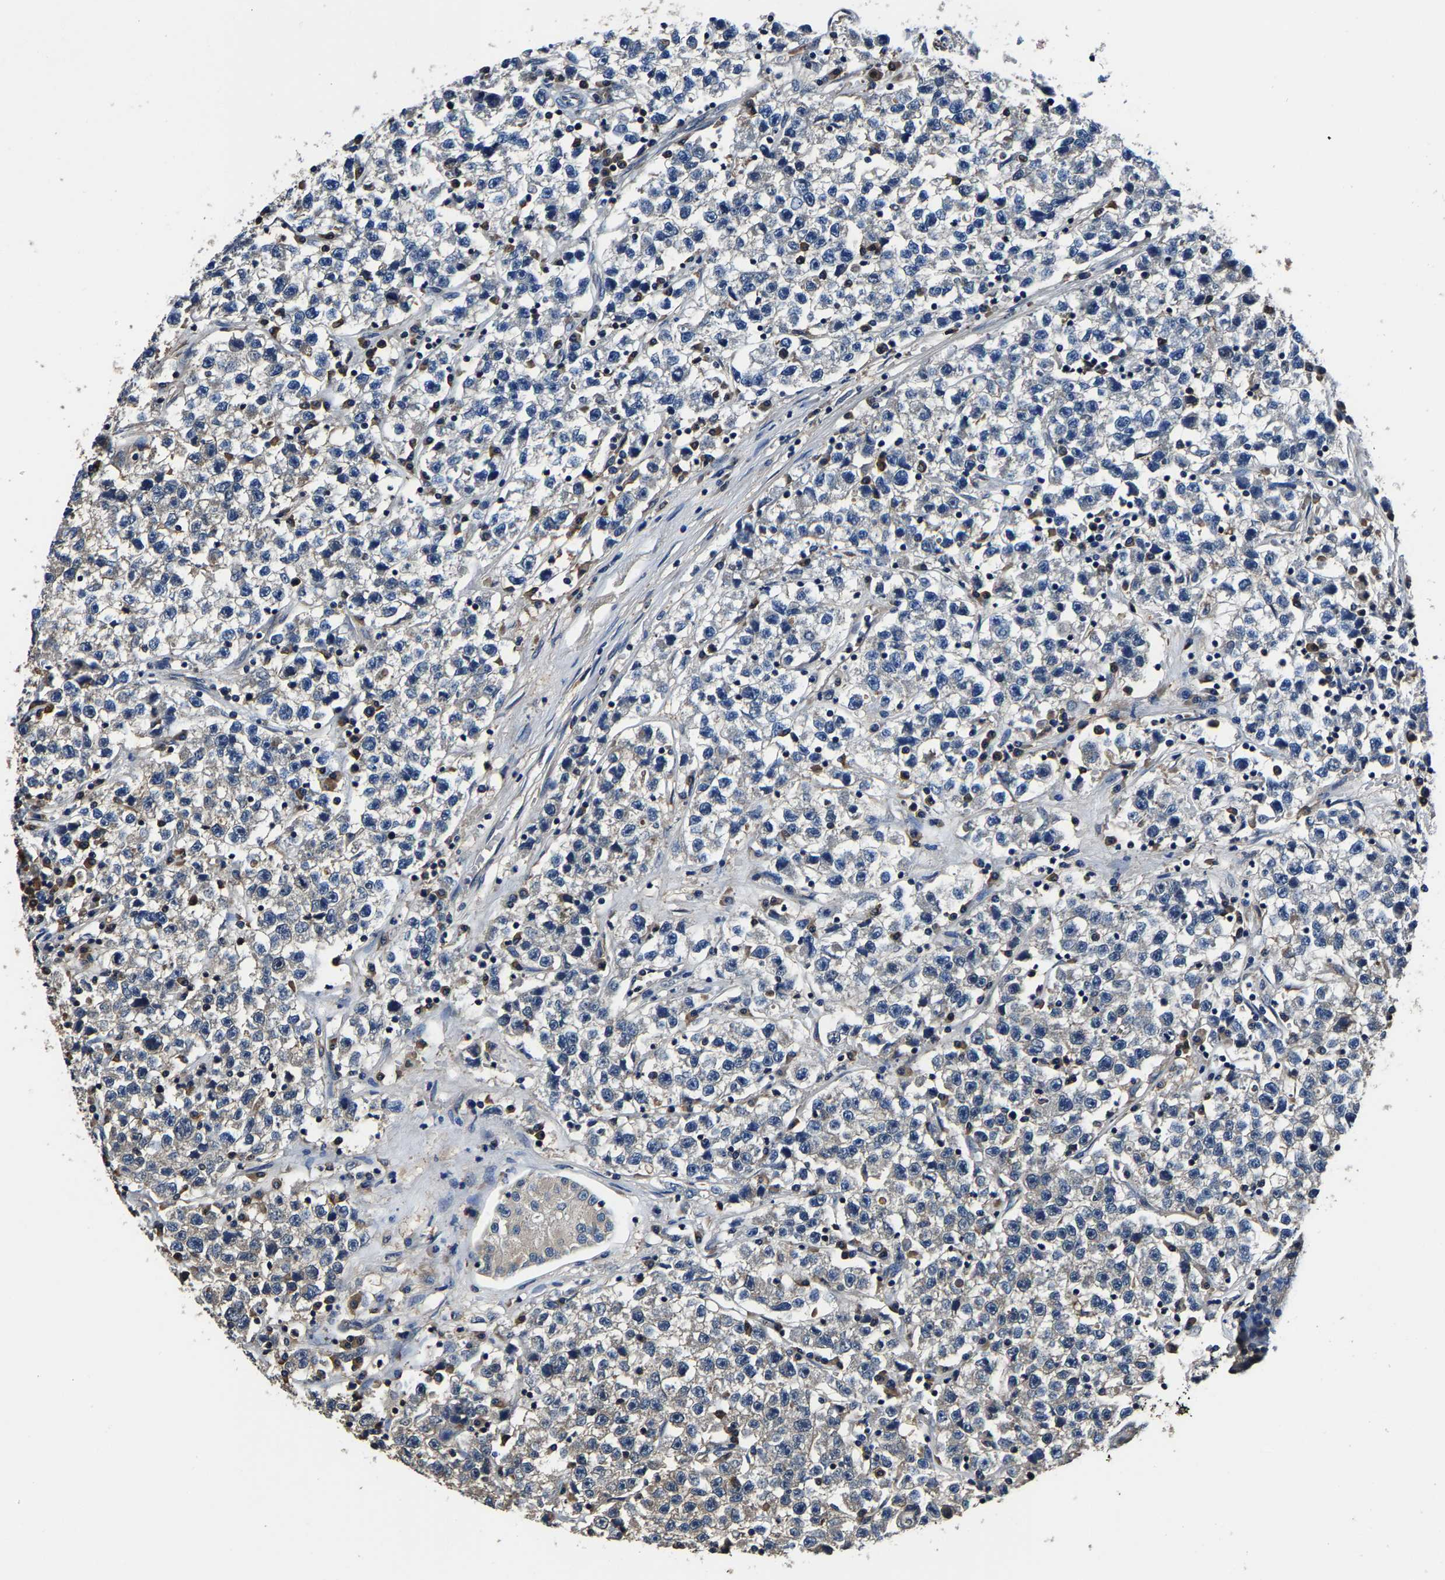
{"staining": {"intensity": "negative", "quantity": "none", "location": "none"}, "tissue": "testis cancer", "cell_type": "Tumor cells", "image_type": "cancer", "snomed": [{"axis": "morphology", "description": "Seminoma, NOS"}, {"axis": "topography", "description": "Testis"}], "caption": "DAB immunohistochemical staining of testis seminoma shows no significant staining in tumor cells. Nuclei are stained in blue.", "gene": "ALDOB", "patient": {"sex": "male", "age": 22}}